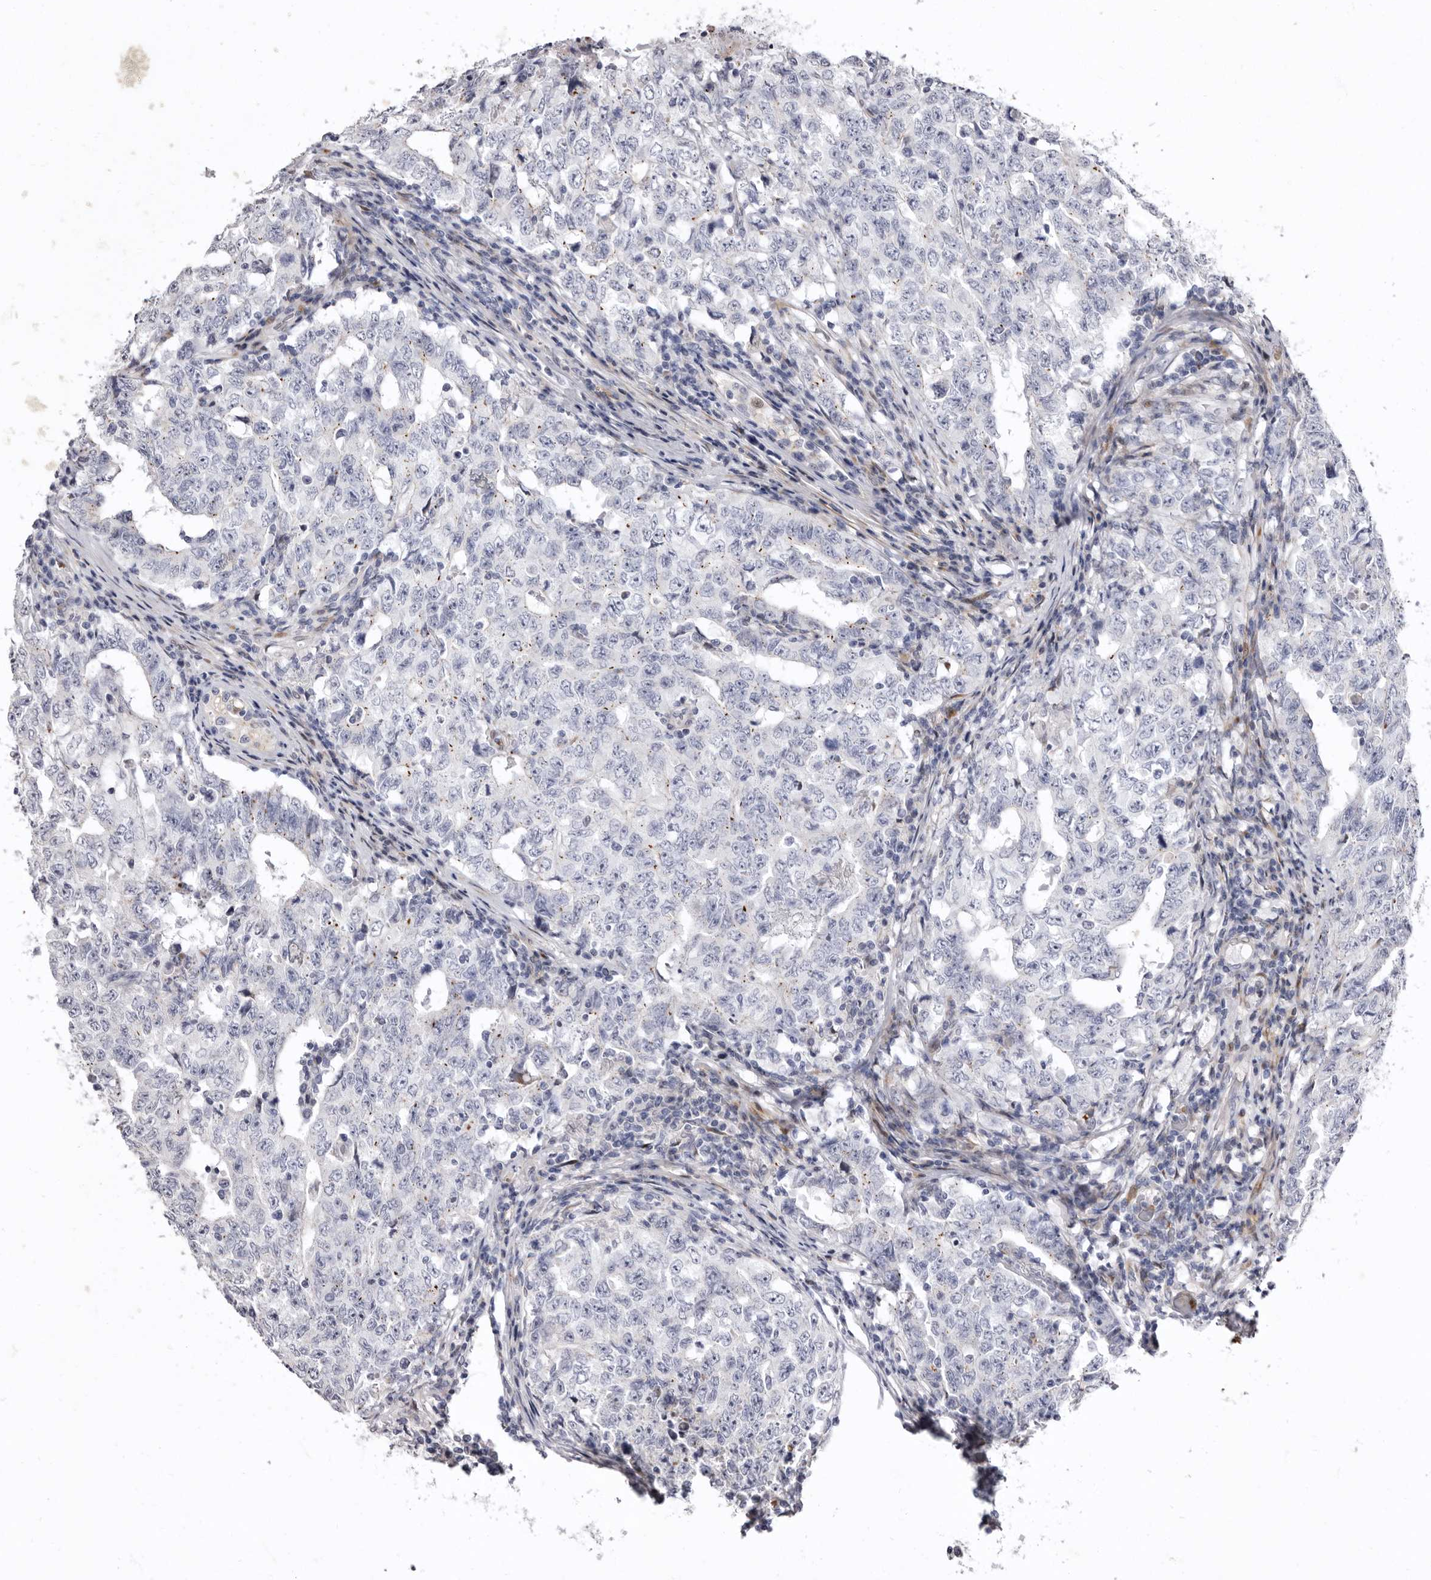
{"staining": {"intensity": "negative", "quantity": "none", "location": "none"}, "tissue": "testis cancer", "cell_type": "Tumor cells", "image_type": "cancer", "snomed": [{"axis": "morphology", "description": "Carcinoma, Embryonal, NOS"}, {"axis": "topography", "description": "Testis"}], "caption": "The image demonstrates no staining of tumor cells in embryonal carcinoma (testis).", "gene": "AIDA", "patient": {"sex": "male", "age": 26}}